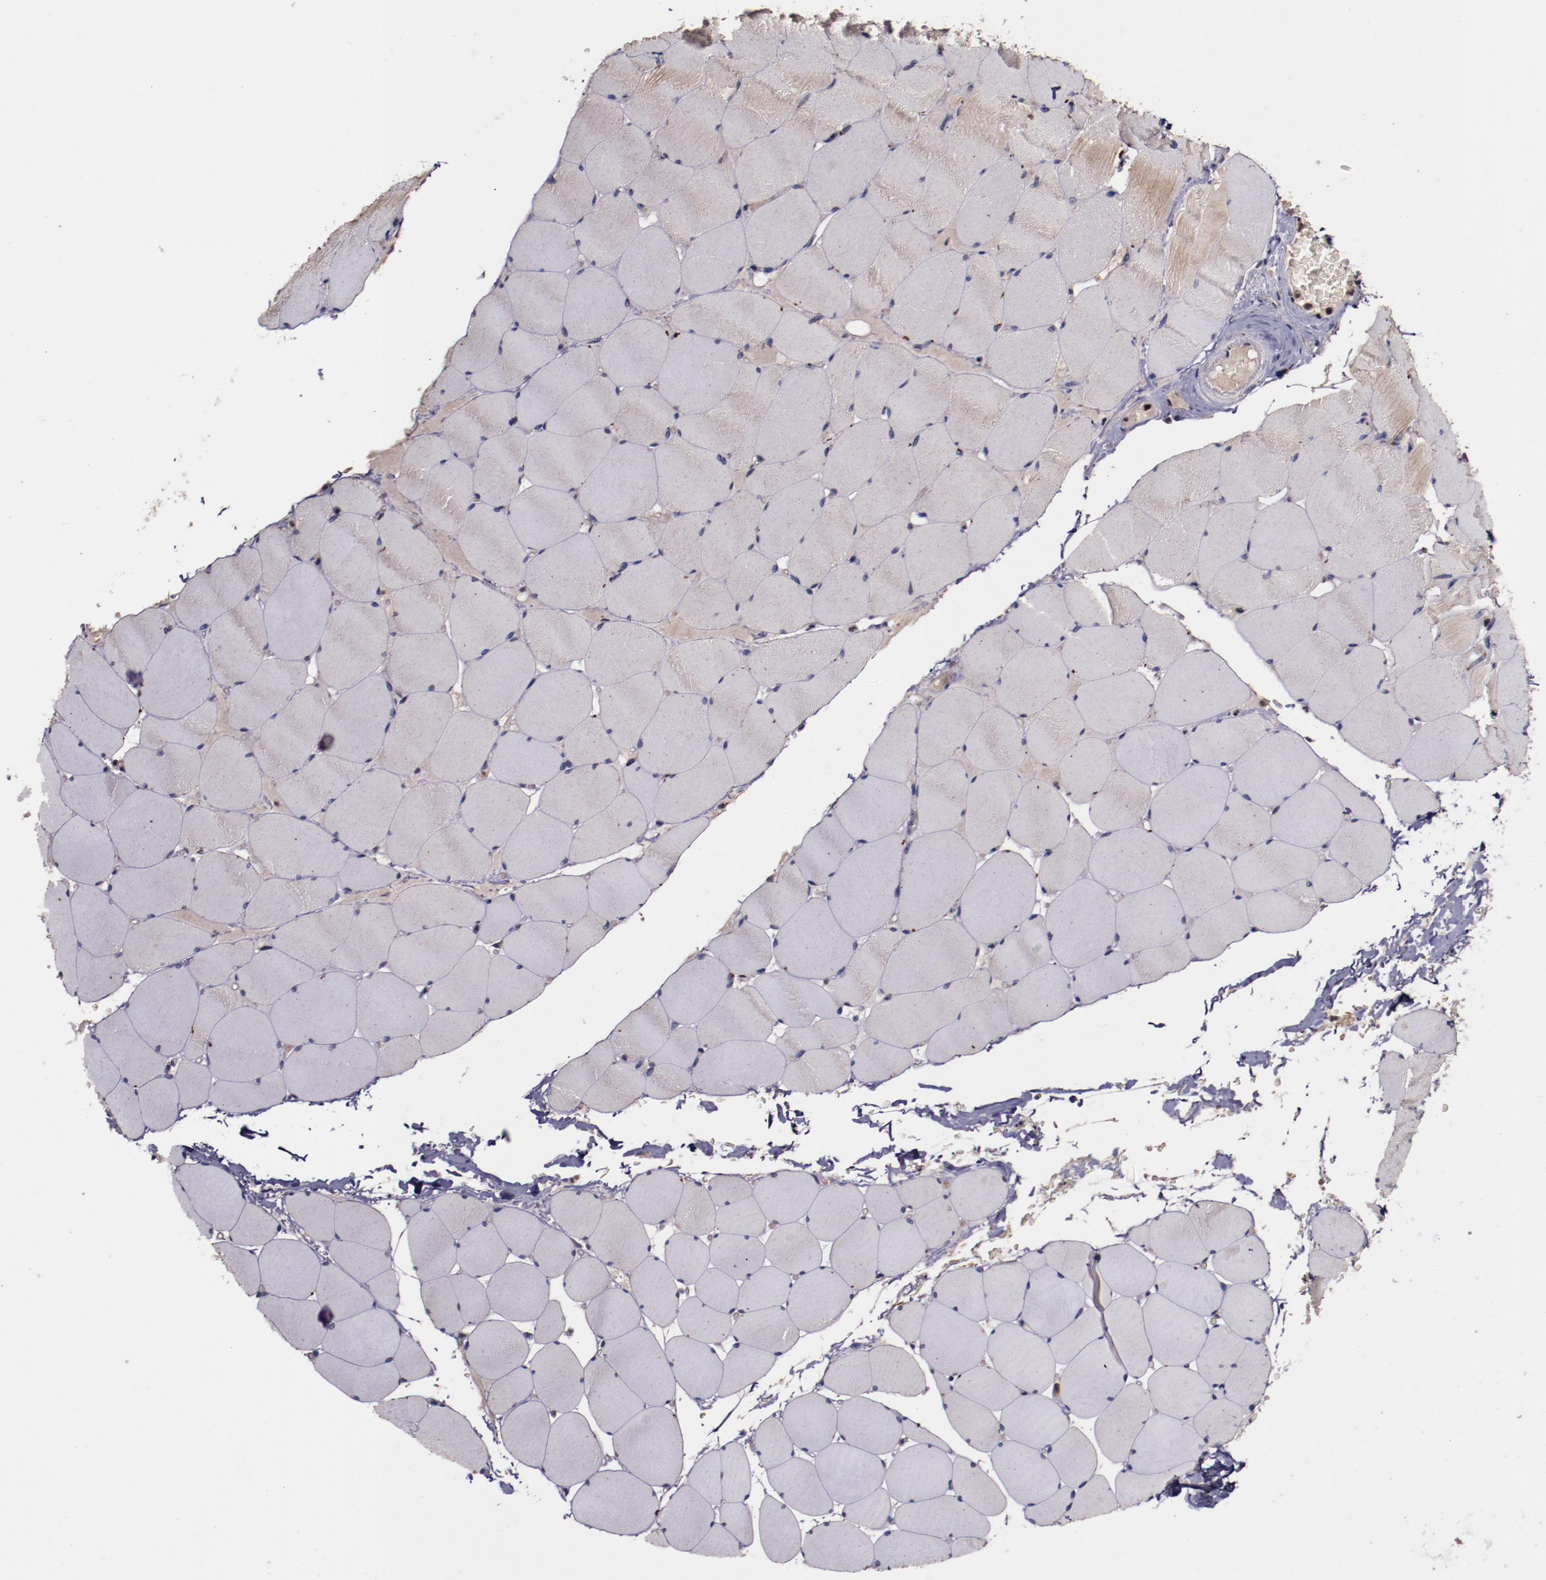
{"staining": {"intensity": "negative", "quantity": "none", "location": "none"}, "tissue": "skeletal muscle", "cell_type": "Myocytes", "image_type": "normal", "snomed": [{"axis": "morphology", "description": "Normal tissue, NOS"}, {"axis": "topography", "description": "Skeletal muscle"}], "caption": "A histopathology image of skeletal muscle stained for a protein demonstrates no brown staining in myocytes.", "gene": "CHEK2", "patient": {"sex": "male", "age": 62}}